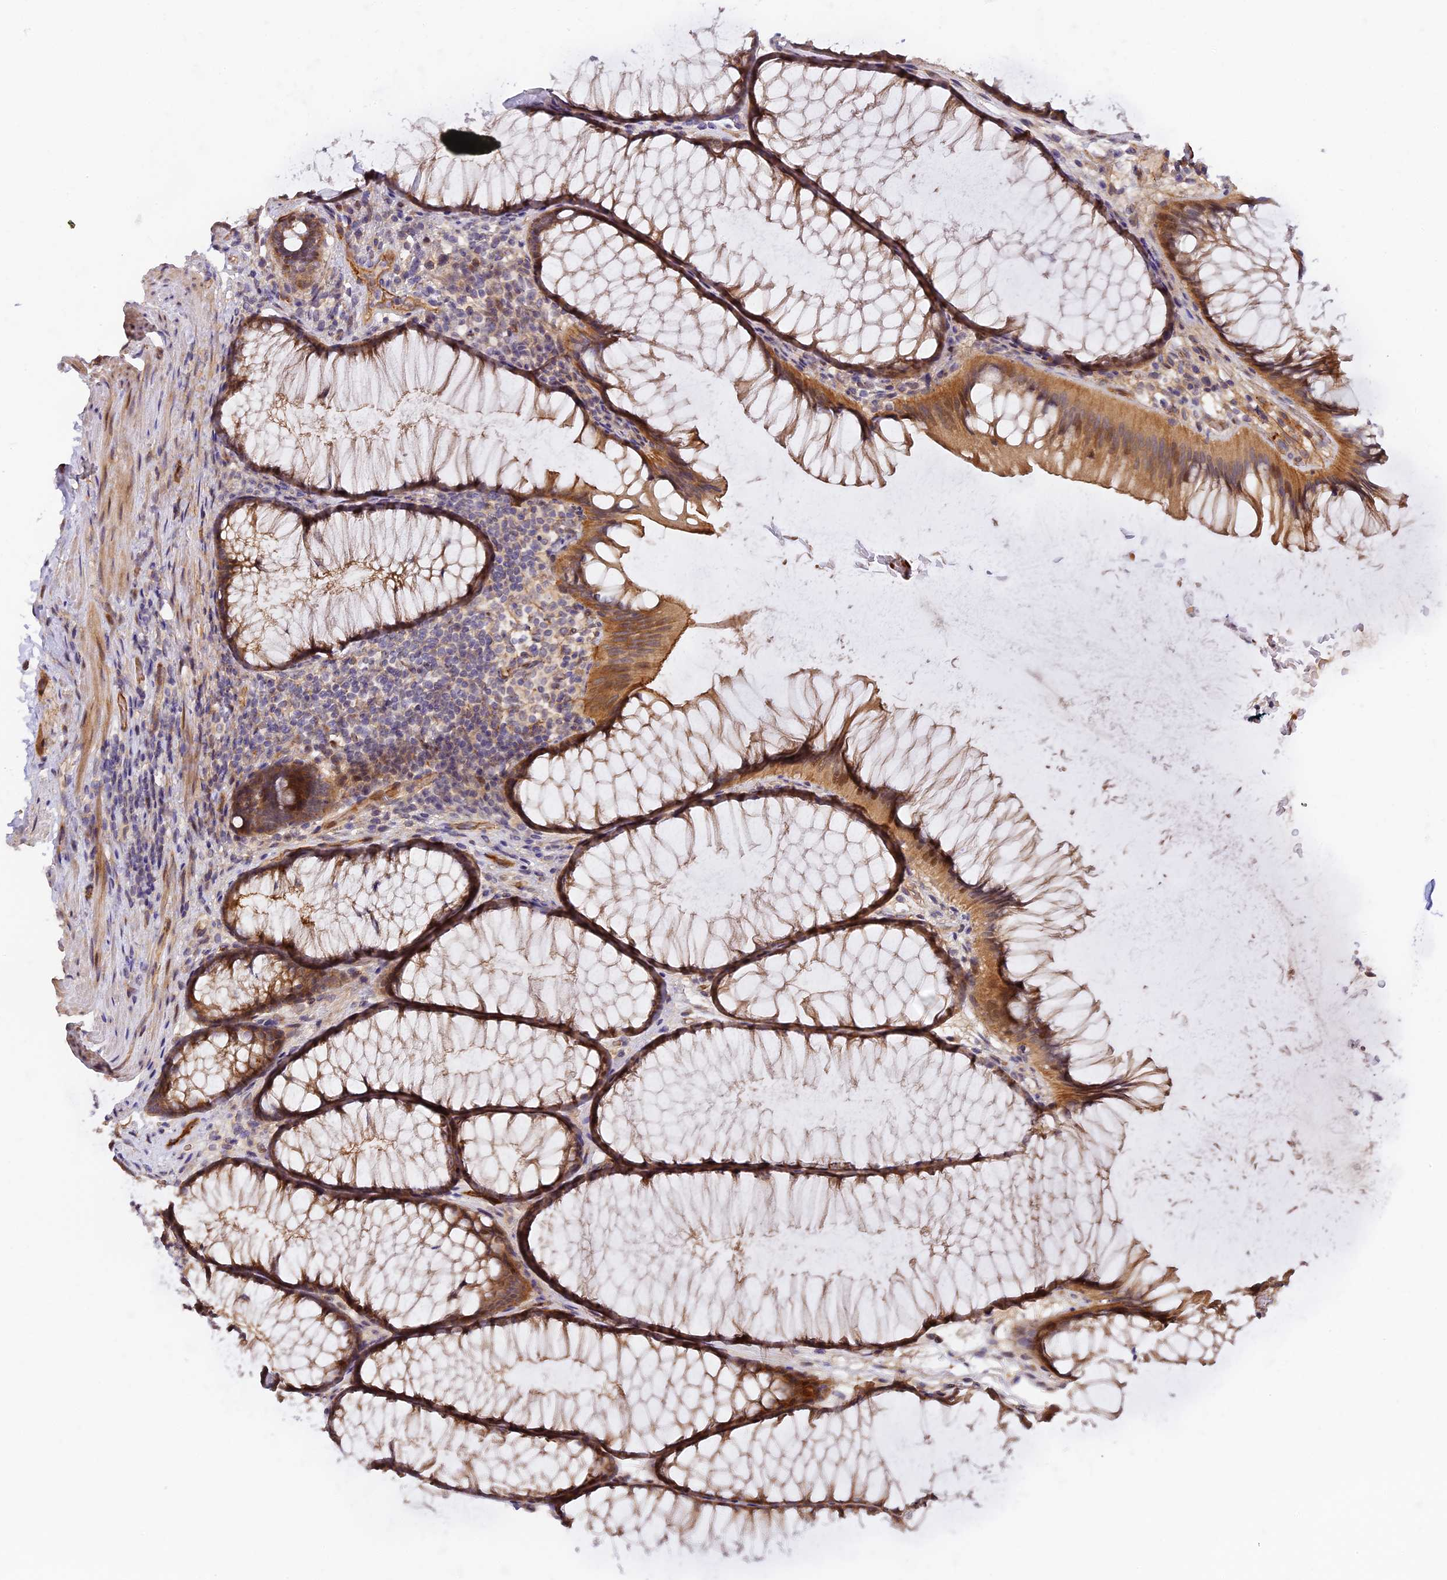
{"staining": {"intensity": "moderate", "quantity": ">75%", "location": "cytoplasmic/membranous"}, "tissue": "colon", "cell_type": "Endothelial cells", "image_type": "normal", "snomed": [{"axis": "morphology", "description": "Normal tissue, NOS"}, {"axis": "topography", "description": "Colon"}], "caption": "Immunohistochemical staining of unremarkable colon reveals >75% levels of moderate cytoplasmic/membranous protein expression in approximately >75% of endothelial cells.", "gene": "MISP3", "patient": {"sex": "female", "age": 82}}